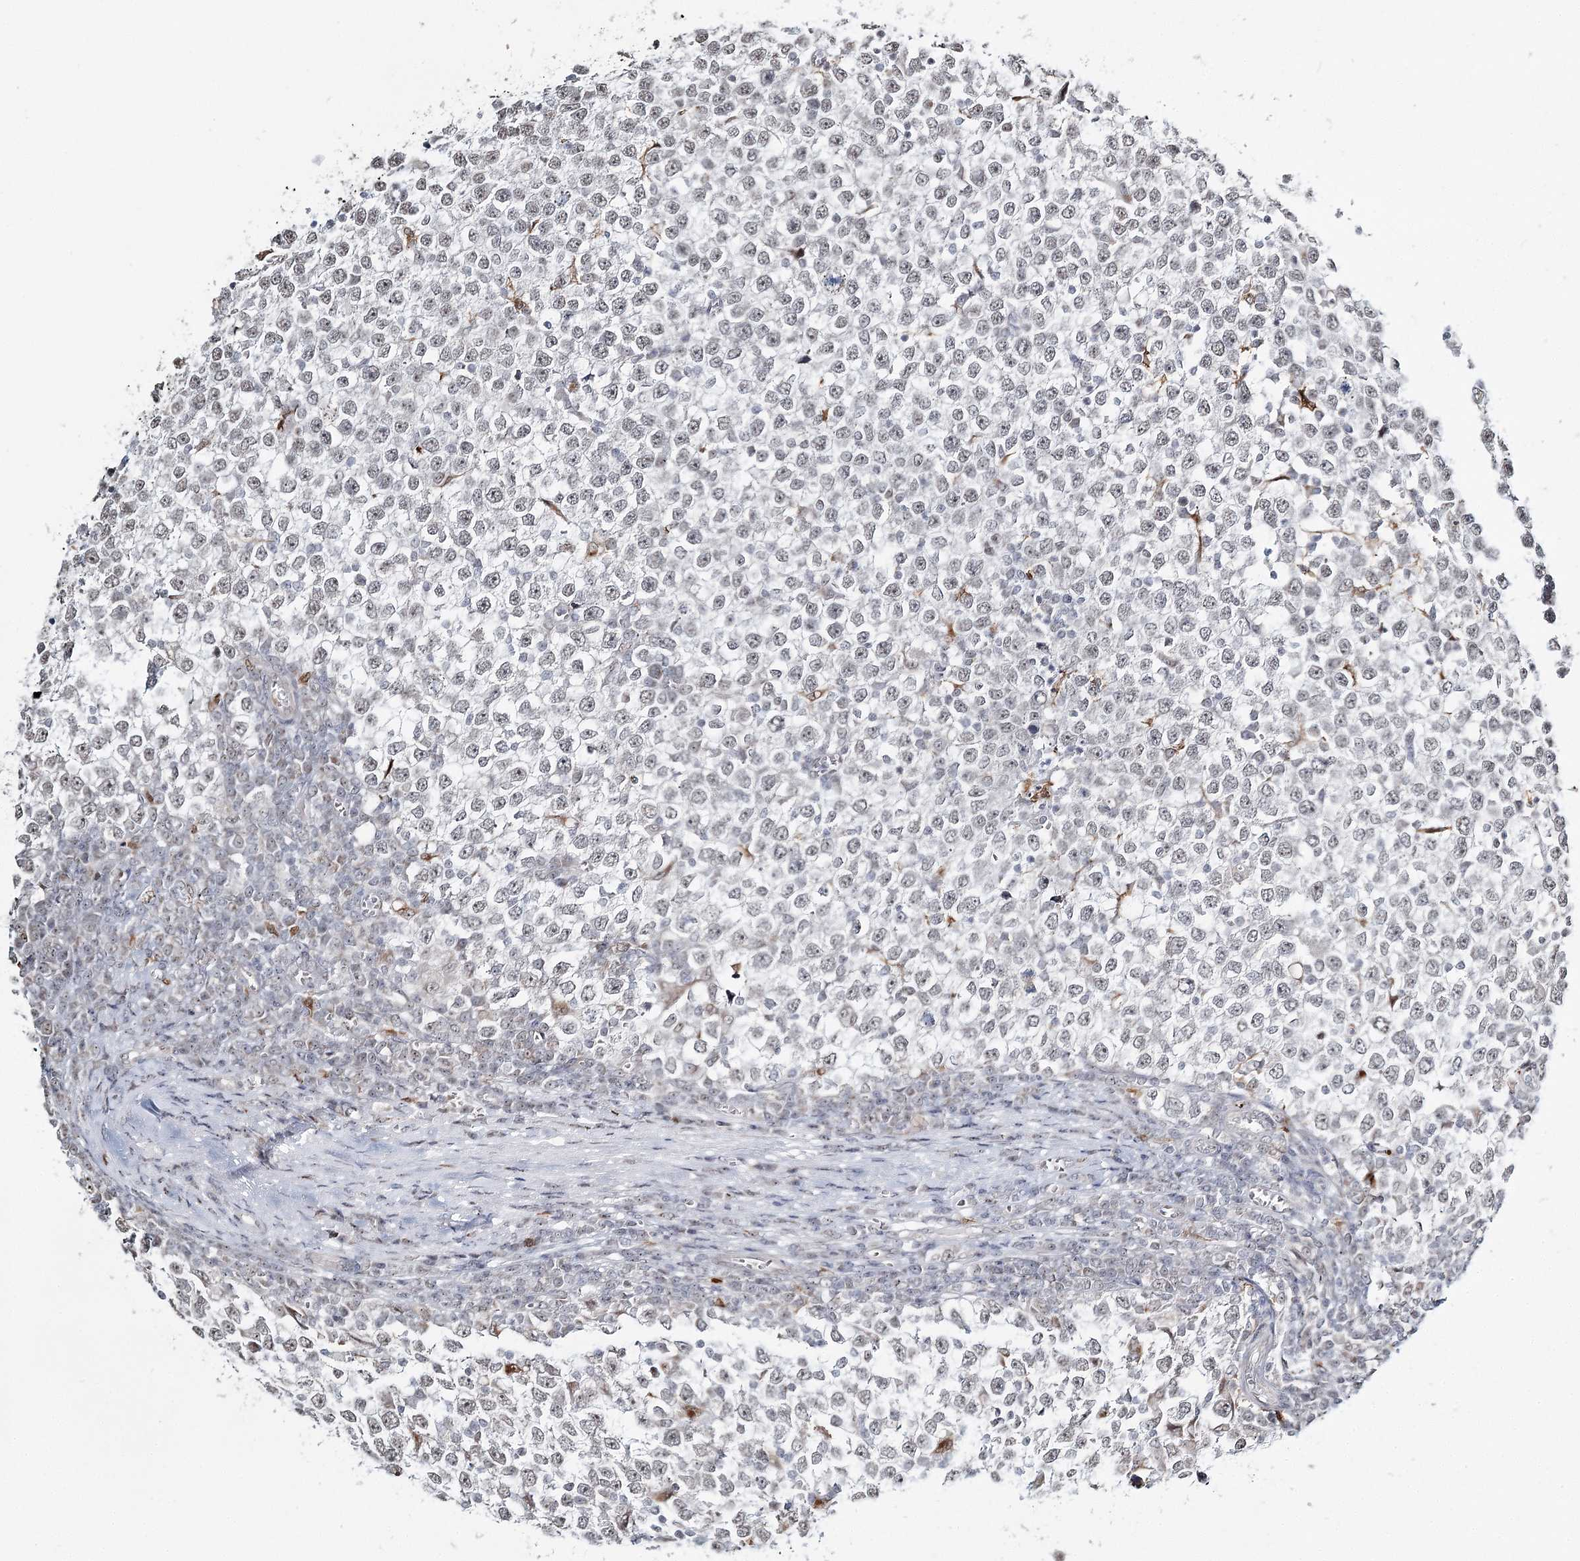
{"staining": {"intensity": "weak", "quantity": "<25%", "location": "nuclear"}, "tissue": "testis cancer", "cell_type": "Tumor cells", "image_type": "cancer", "snomed": [{"axis": "morphology", "description": "Seminoma, NOS"}, {"axis": "topography", "description": "Testis"}], "caption": "DAB (3,3'-diaminobenzidine) immunohistochemical staining of human testis cancer demonstrates no significant expression in tumor cells.", "gene": "ATAD1", "patient": {"sex": "male", "age": 65}}